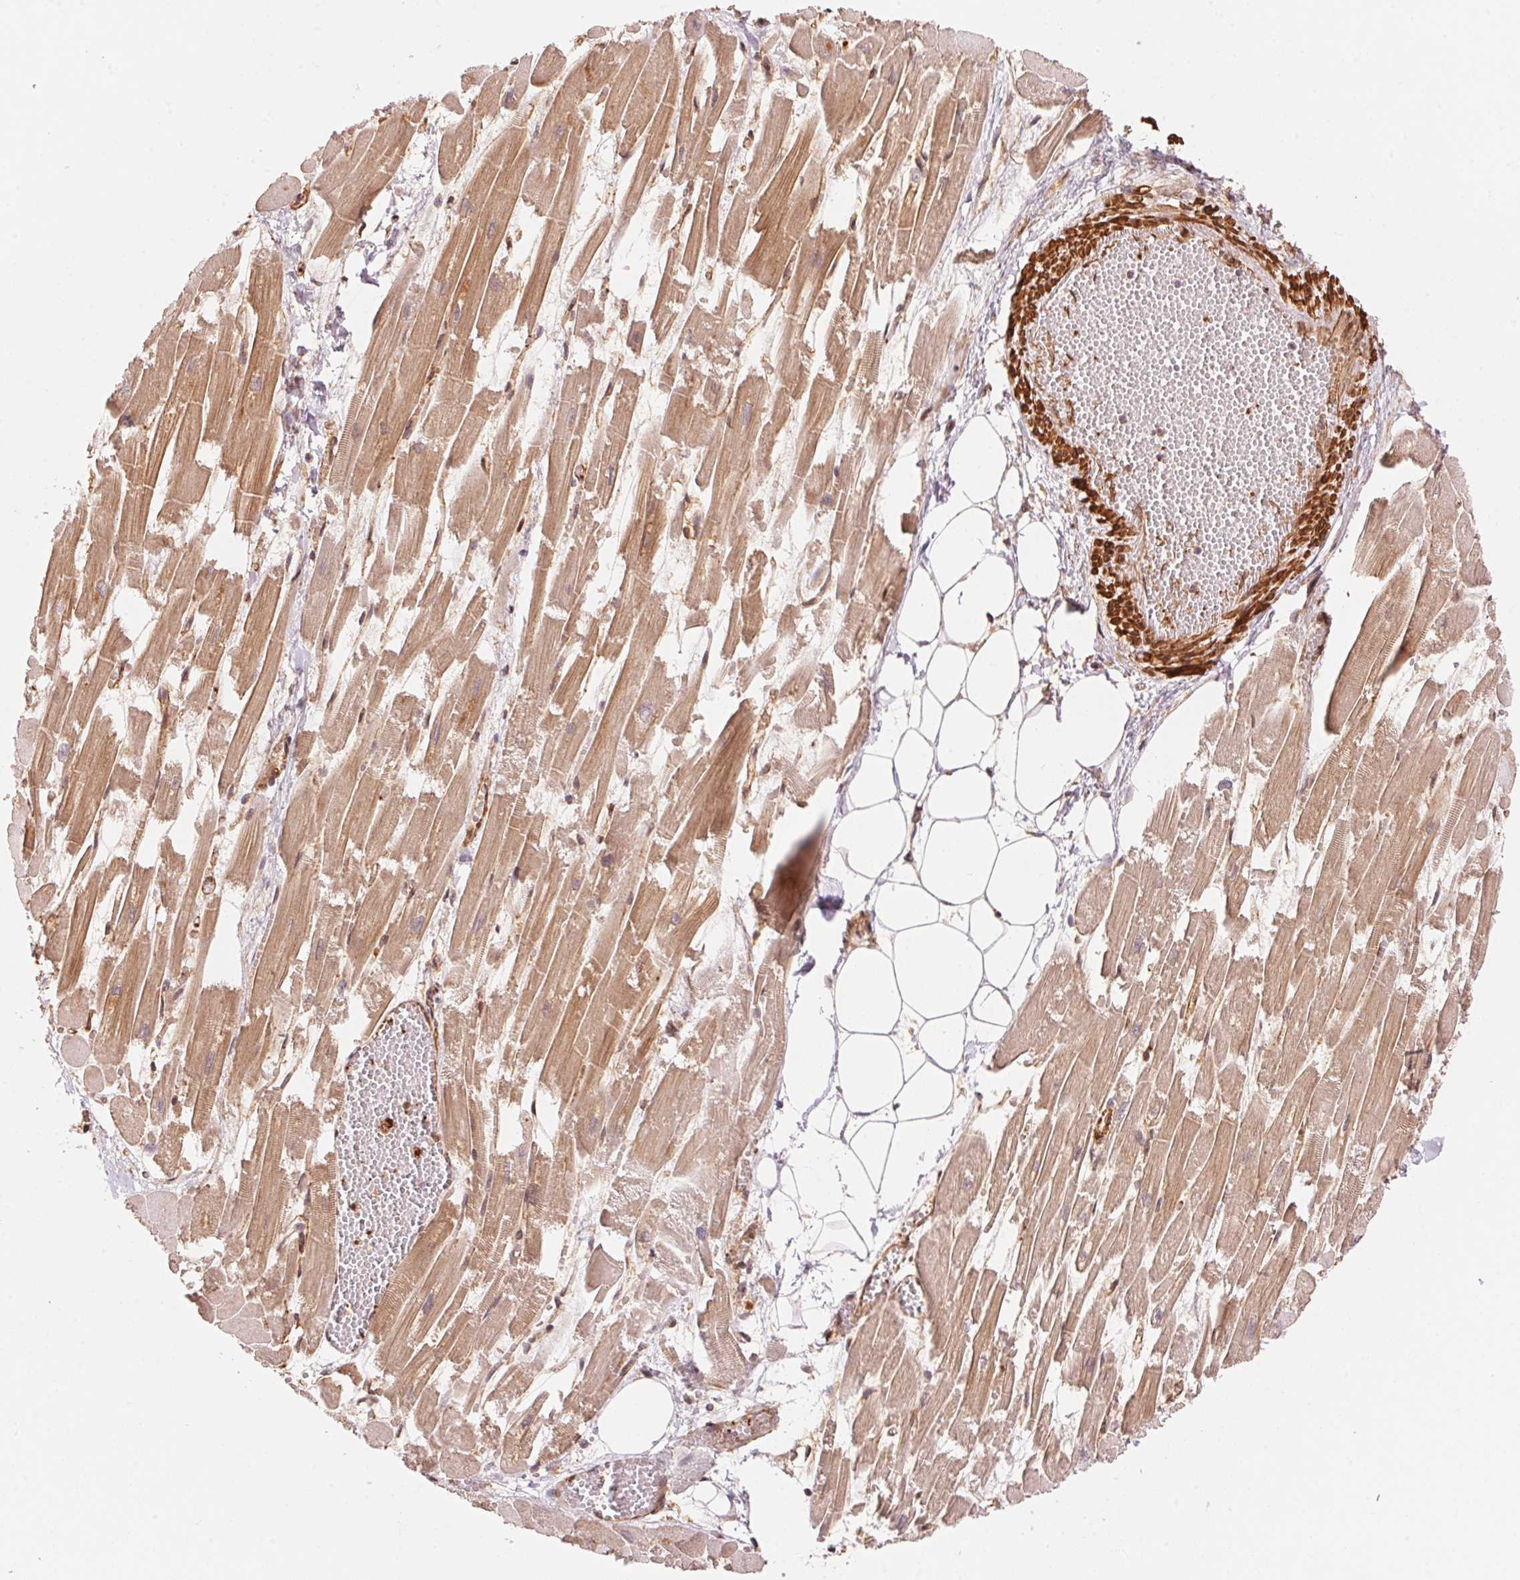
{"staining": {"intensity": "moderate", "quantity": "25%-75%", "location": "cytoplasmic/membranous,nuclear"}, "tissue": "heart muscle", "cell_type": "Cardiomyocytes", "image_type": "normal", "snomed": [{"axis": "morphology", "description": "Normal tissue, NOS"}, {"axis": "topography", "description": "Heart"}], "caption": "Protein expression analysis of benign human heart muscle reveals moderate cytoplasmic/membranous,nuclear positivity in about 25%-75% of cardiomyocytes. (DAB (3,3'-diaminobenzidine) IHC with brightfield microscopy, high magnification).", "gene": "TNIP2", "patient": {"sex": "female", "age": 52}}